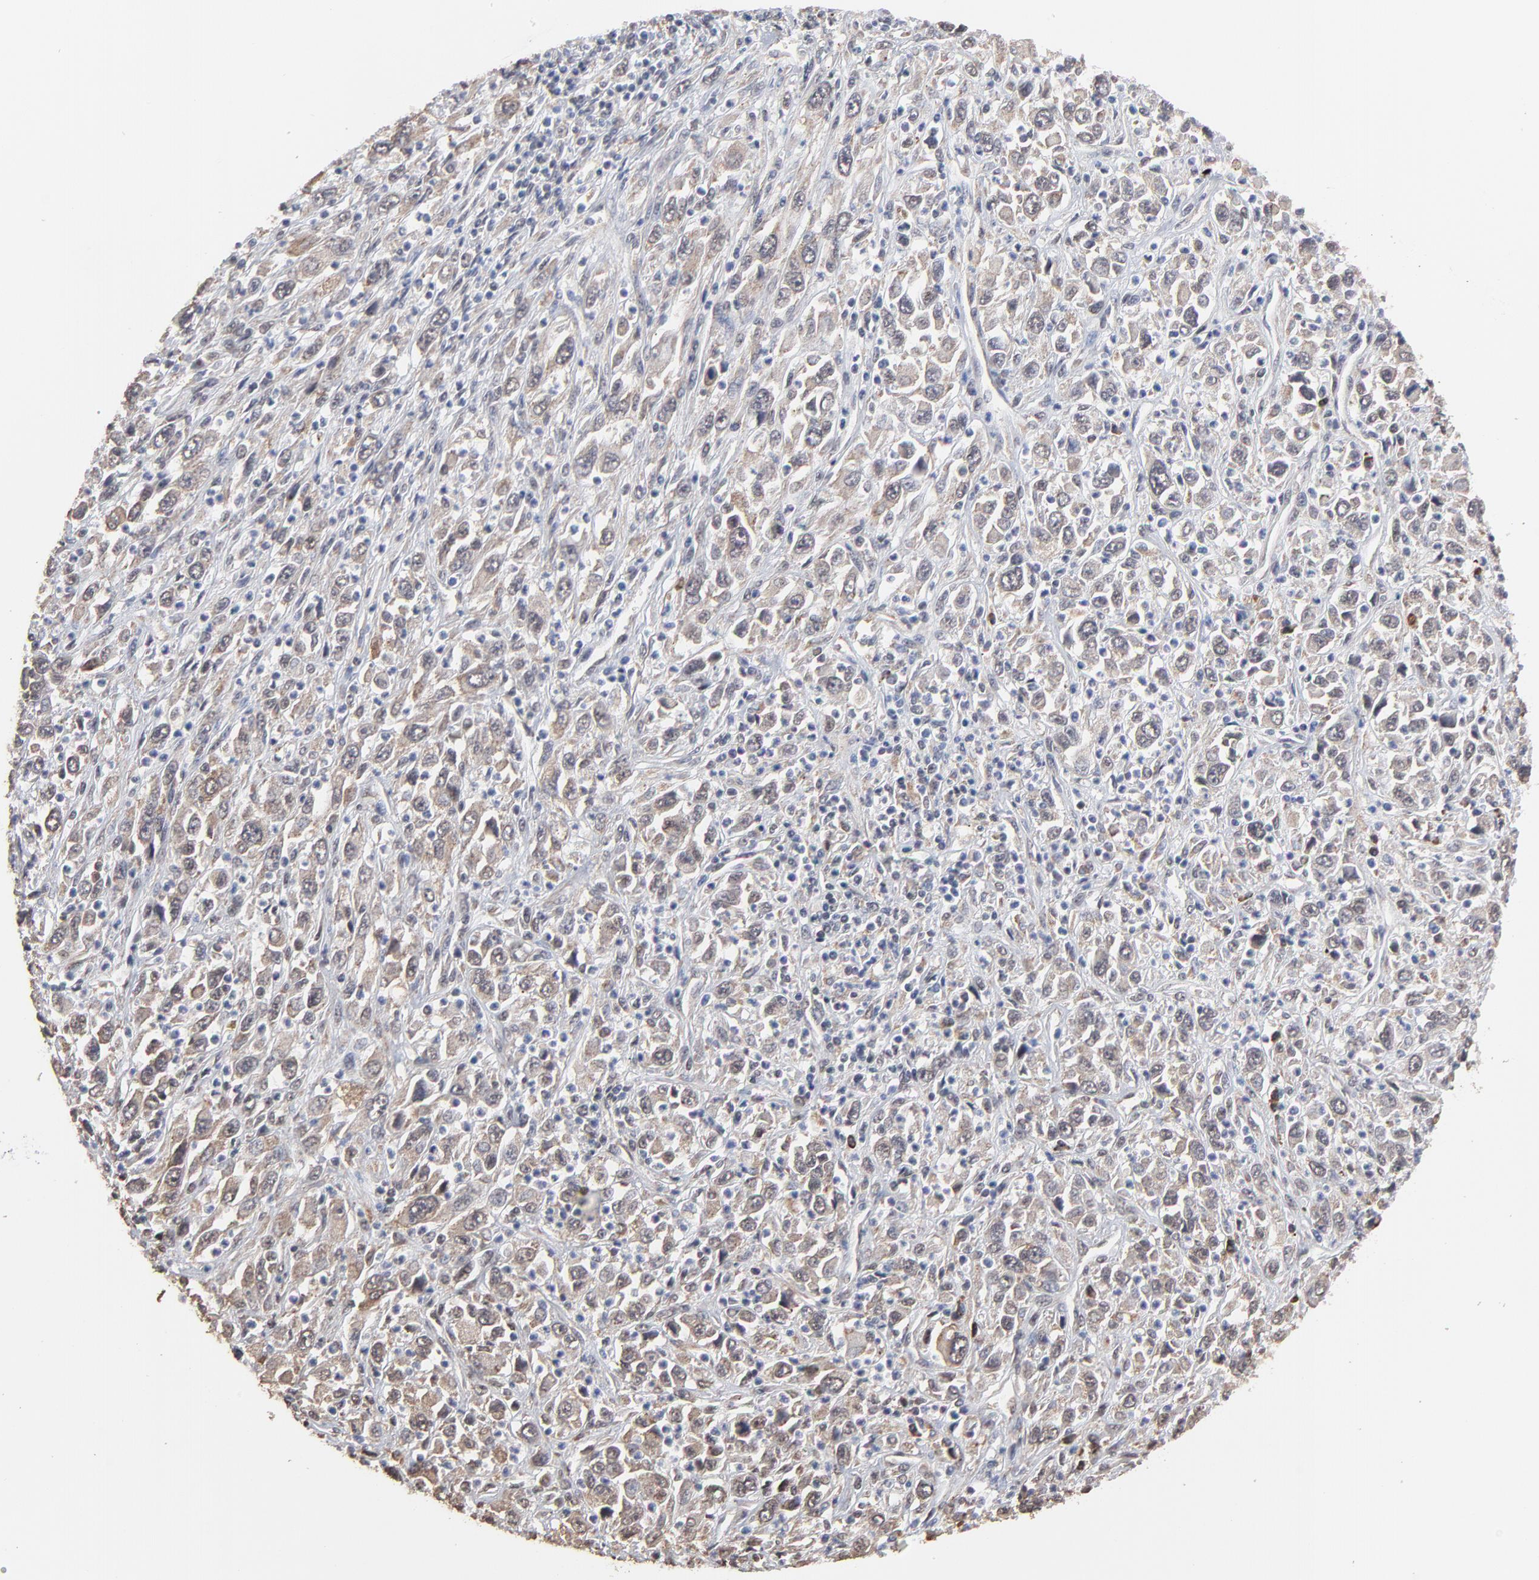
{"staining": {"intensity": "weak", "quantity": "25%-75%", "location": "cytoplasmic/membranous"}, "tissue": "melanoma", "cell_type": "Tumor cells", "image_type": "cancer", "snomed": [{"axis": "morphology", "description": "Malignant melanoma, Metastatic site"}, {"axis": "topography", "description": "Skin"}], "caption": "A photomicrograph of human malignant melanoma (metastatic site) stained for a protein demonstrates weak cytoplasmic/membranous brown staining in tumor cells.", "gene": "CHM", "patient": {"sex": "female", "age": 56}}